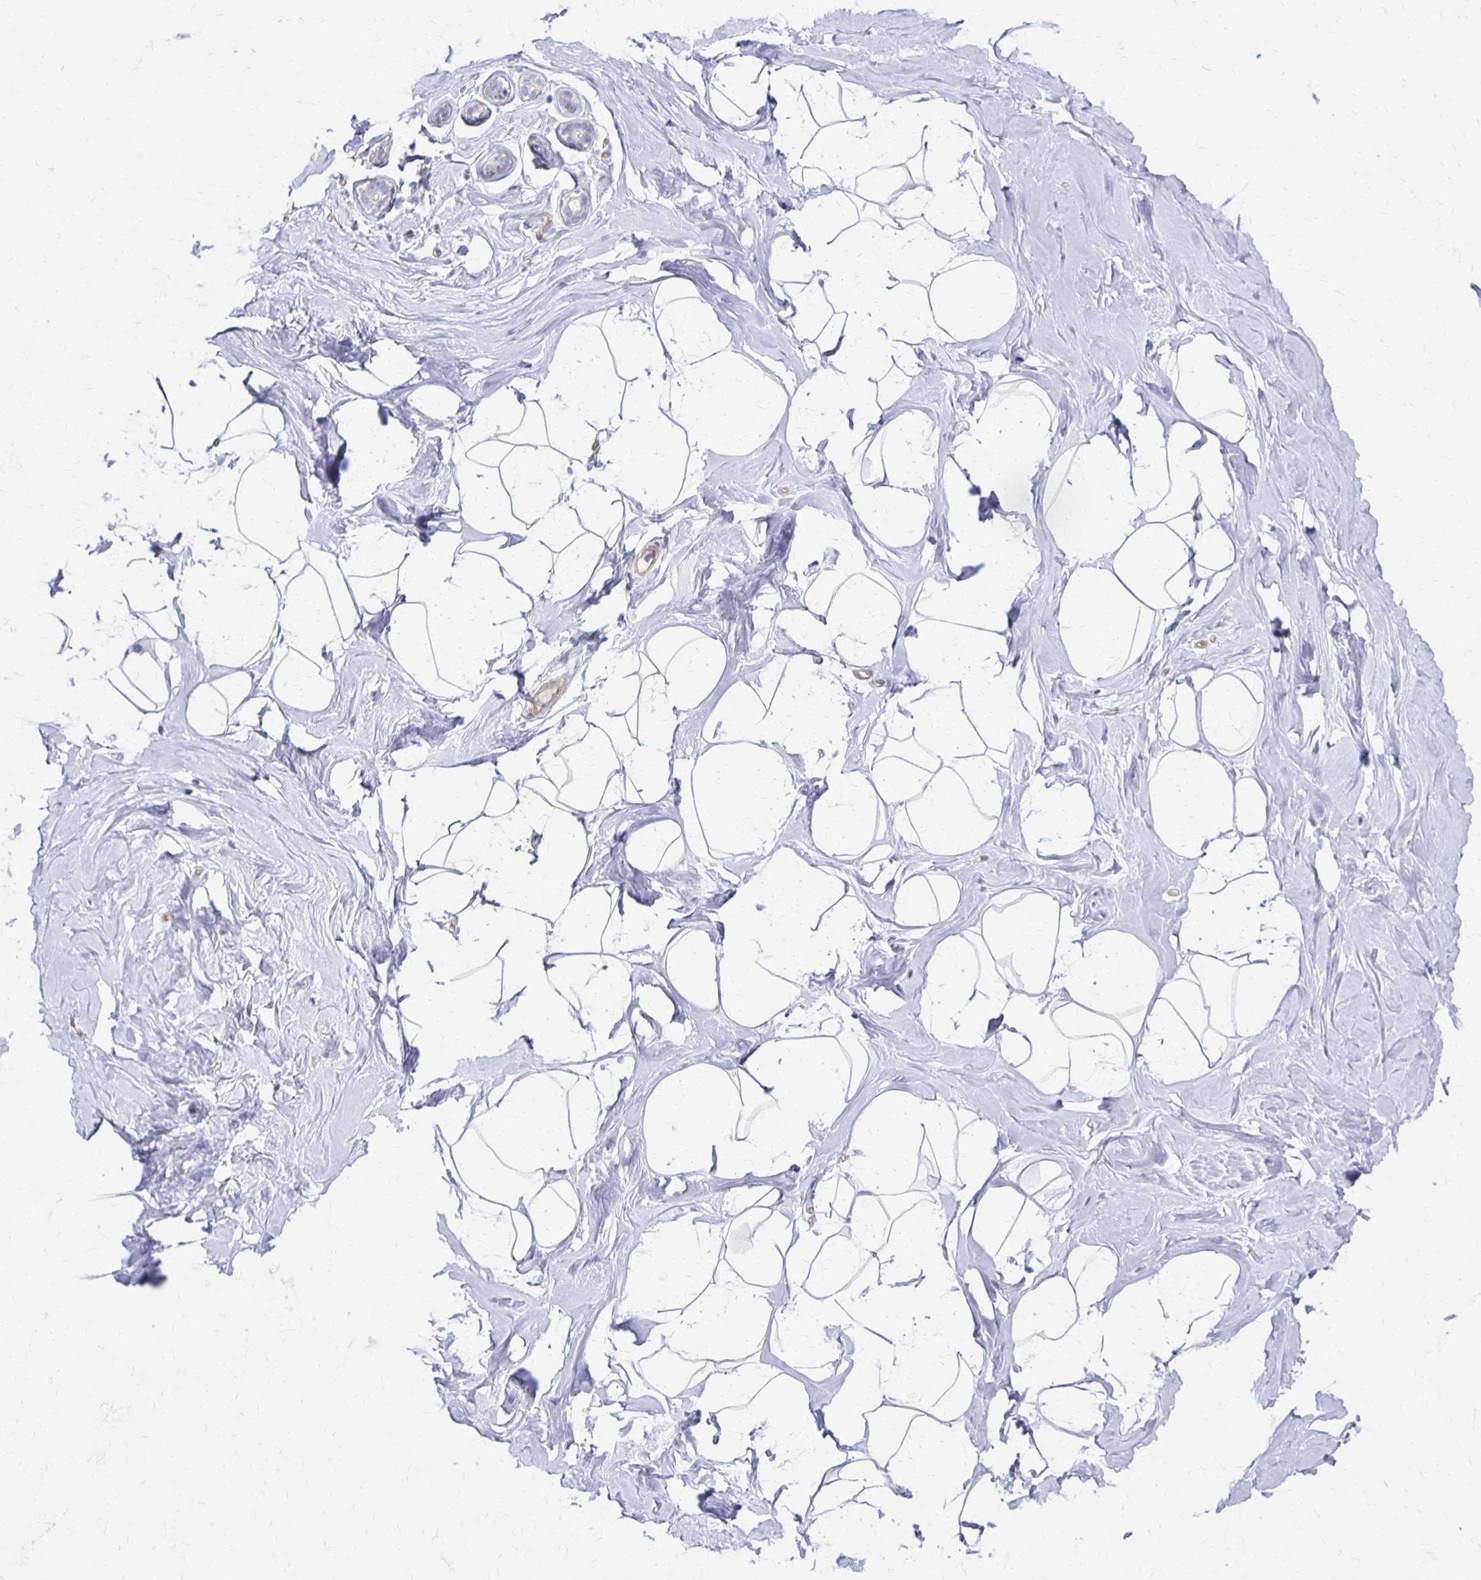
{"staining": {"intensity": "negative", "quantity": "none", "location": "none"}, "tissue": "breast", "cell_type": "Adipocytes", "image_type": "normal", "snomed": [{"axis": "morphology", "description": "Normal tissue, NOS"}, {"axis": "topography", "description": "Breast"}], "caption": "This image is of normal breast stained with immunohistochemistry to label a protein in brown with the nuclei are counter-stained blue. There is no staining in adipocytes.", "gene": "RHOC", "patient": {"sex": "female", "age": 32}}